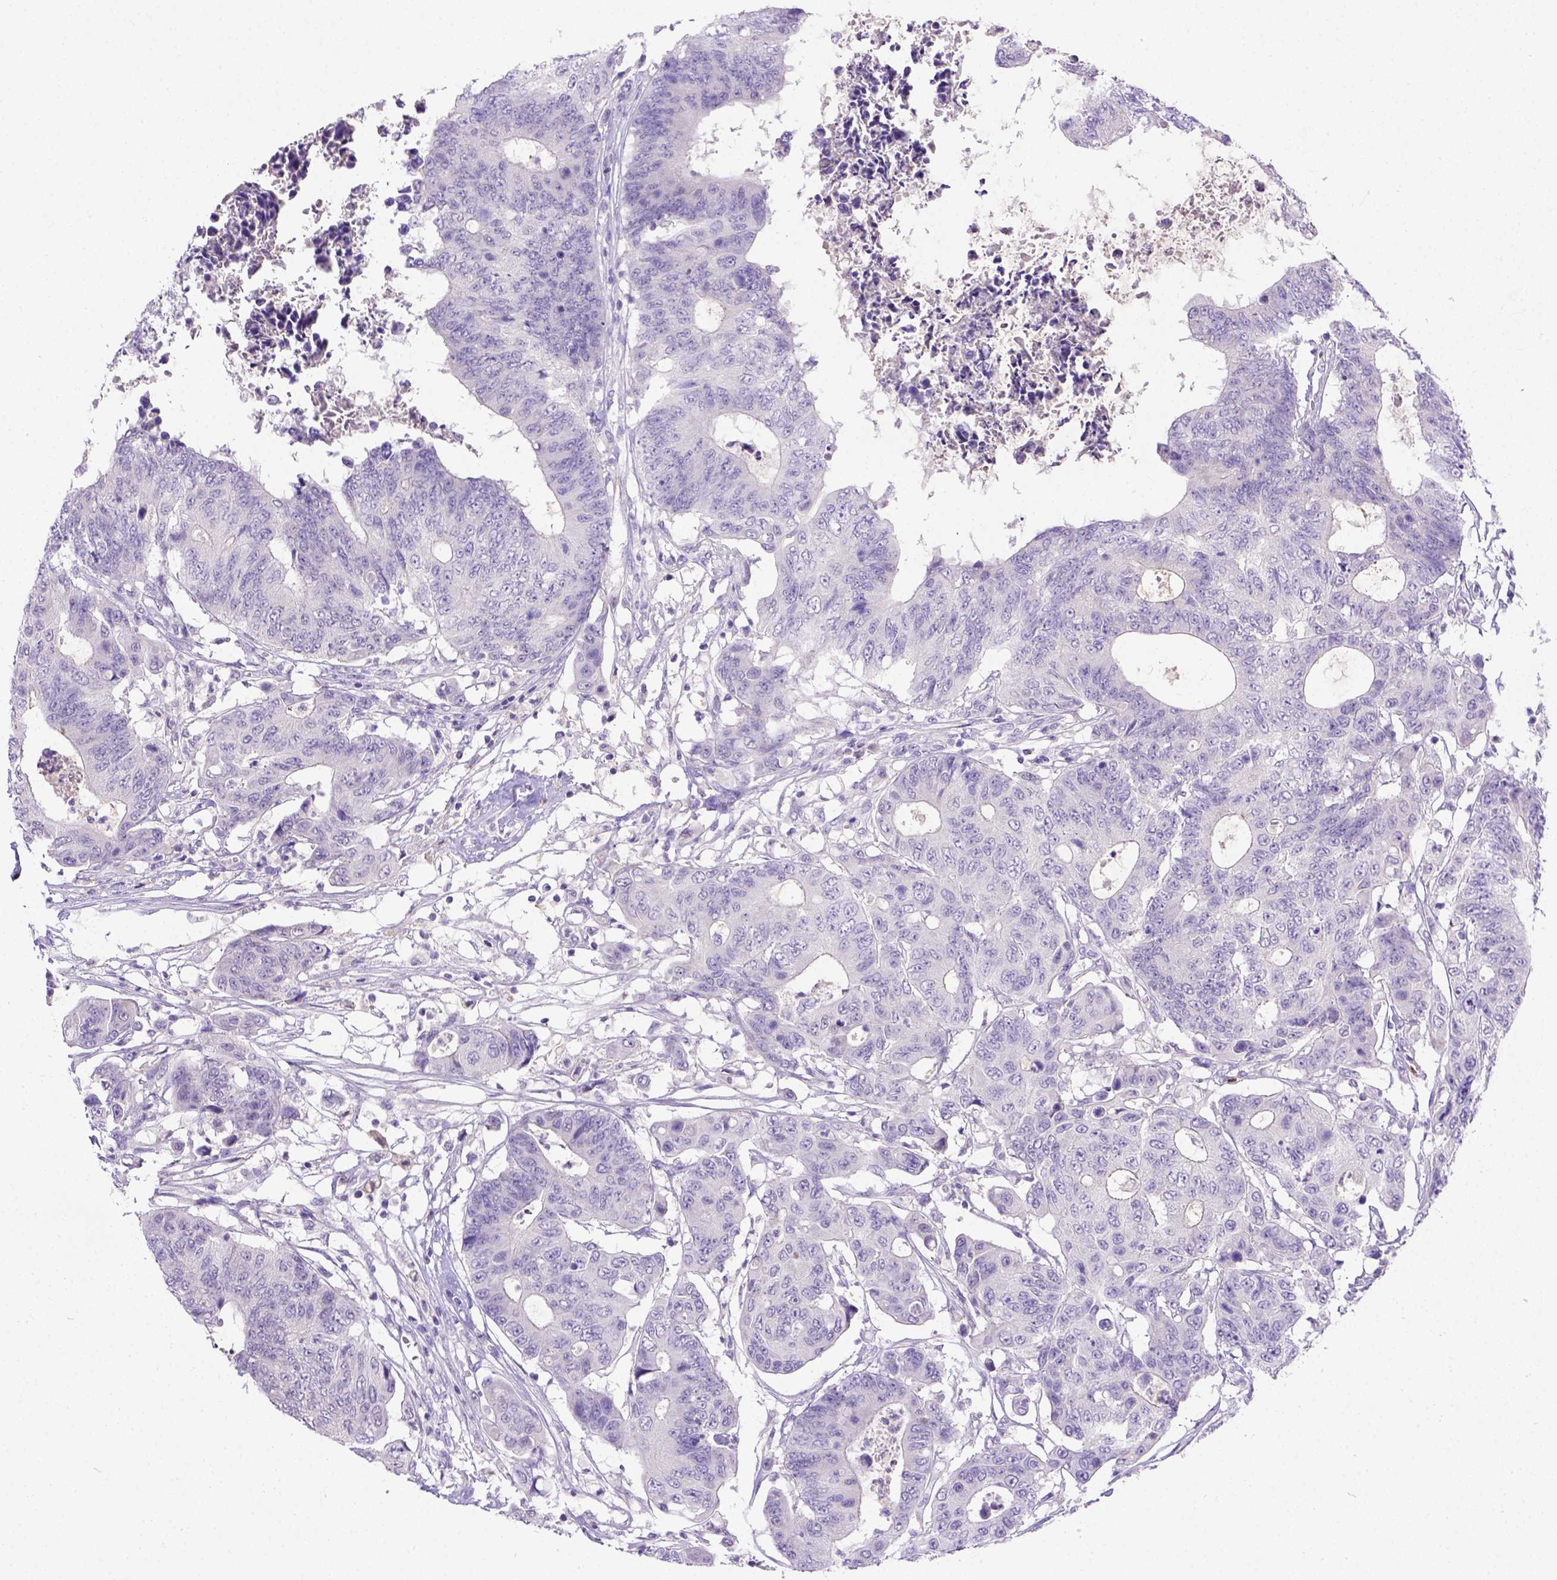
{"staining": {"intensity": "negative", "quantity": "none", "location": "none"}, "tissue": "colorectal cancer", "cell_type": "Tumor cells", "image_type": "cancer", "snomed": [{"axis": "morphology", "description": "Adenocarcinoma, NOS"}, {"axis": "topography", "description": "Colon"}], "caption": "Tumor cells are negative for protein expression in human adenocarcinoma (colorectal).", "gene": "B3GAT1", "patient": {"sex": "female", "age": 48}}